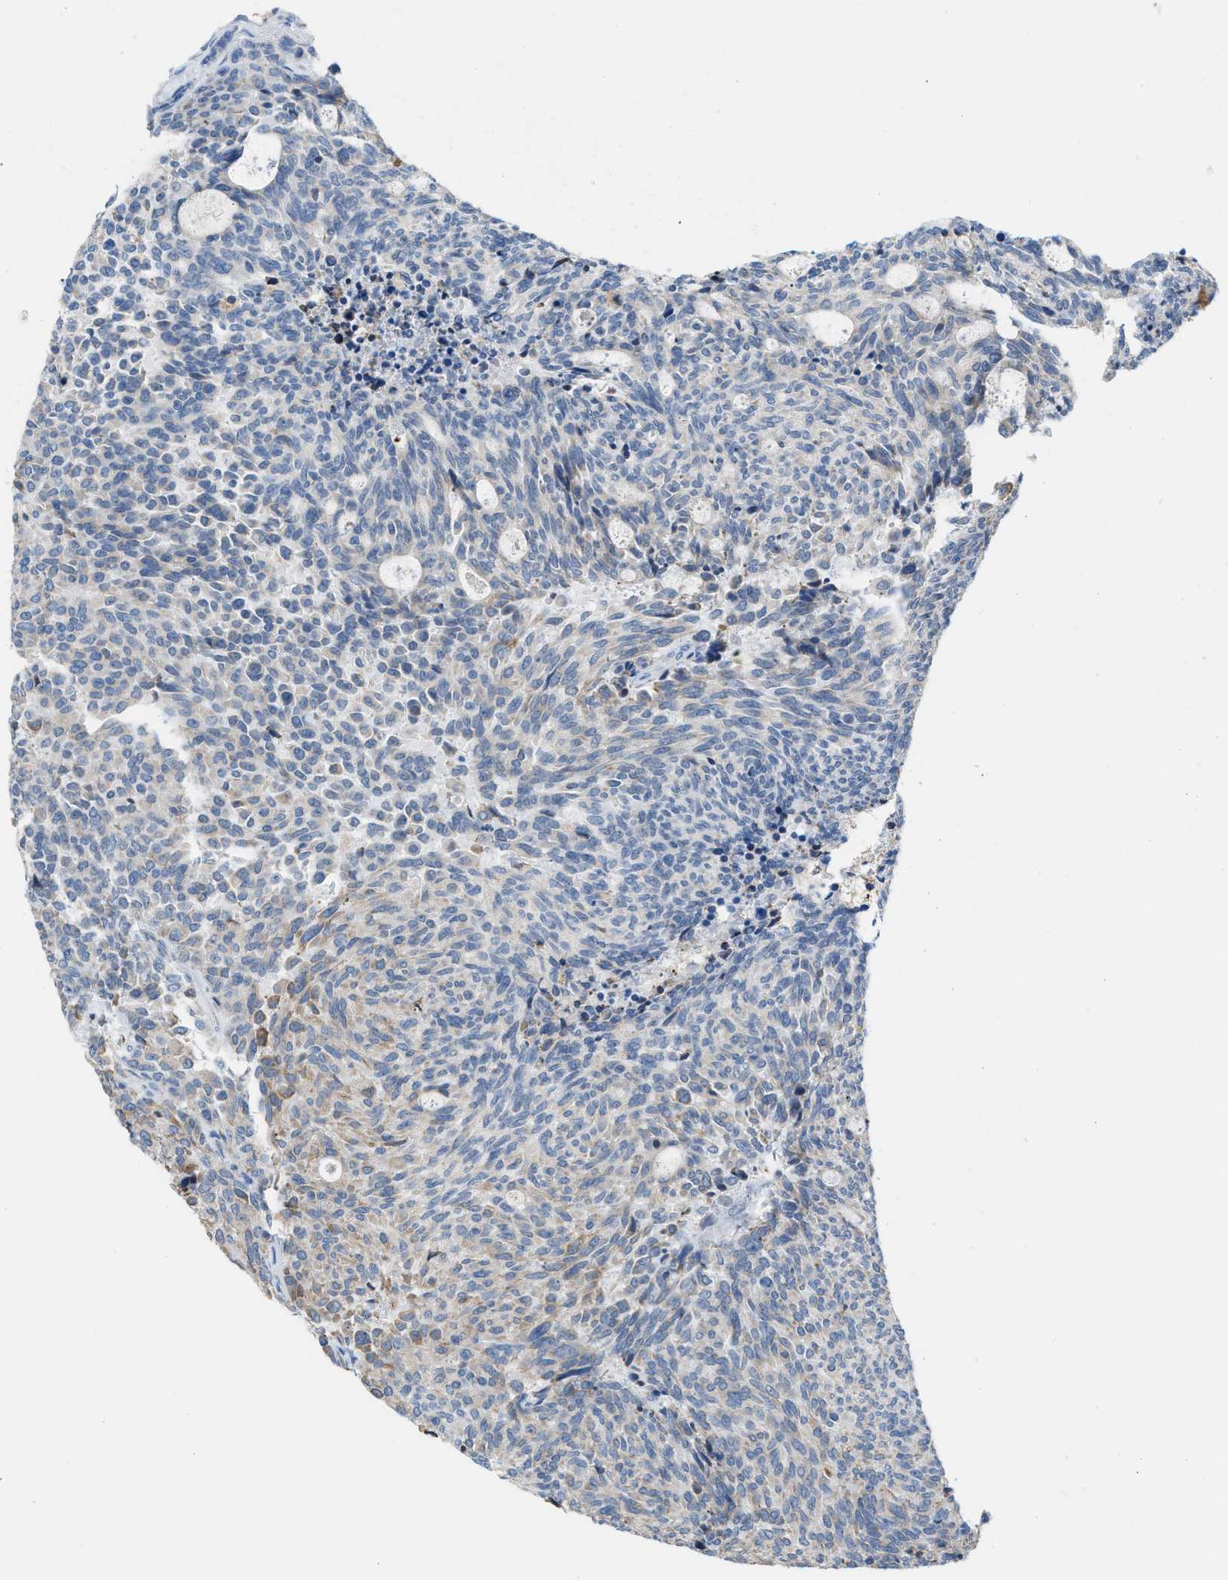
{"staining": {"intensity": "weak", "quantity": "<25%", "location": "cytoplasmic/membranous"}, "tissue": "carcinoid", "cell_type": "Tumor cells", "image_type": "cancer", "snomed": [{"axis": "morphology", "description": "Carcinoid, malignant, NOS"}, {"axis": "topography", "description": "Pancreas"}], "caption": "High power microscopy image of an IHC image of carcinoid (malignant), revealing no significant staining in tumor cells. (DAB IHC with hematoxylin counter stain).", "gene": "CA3", "patient": {"sex": "female", "age": 54}}